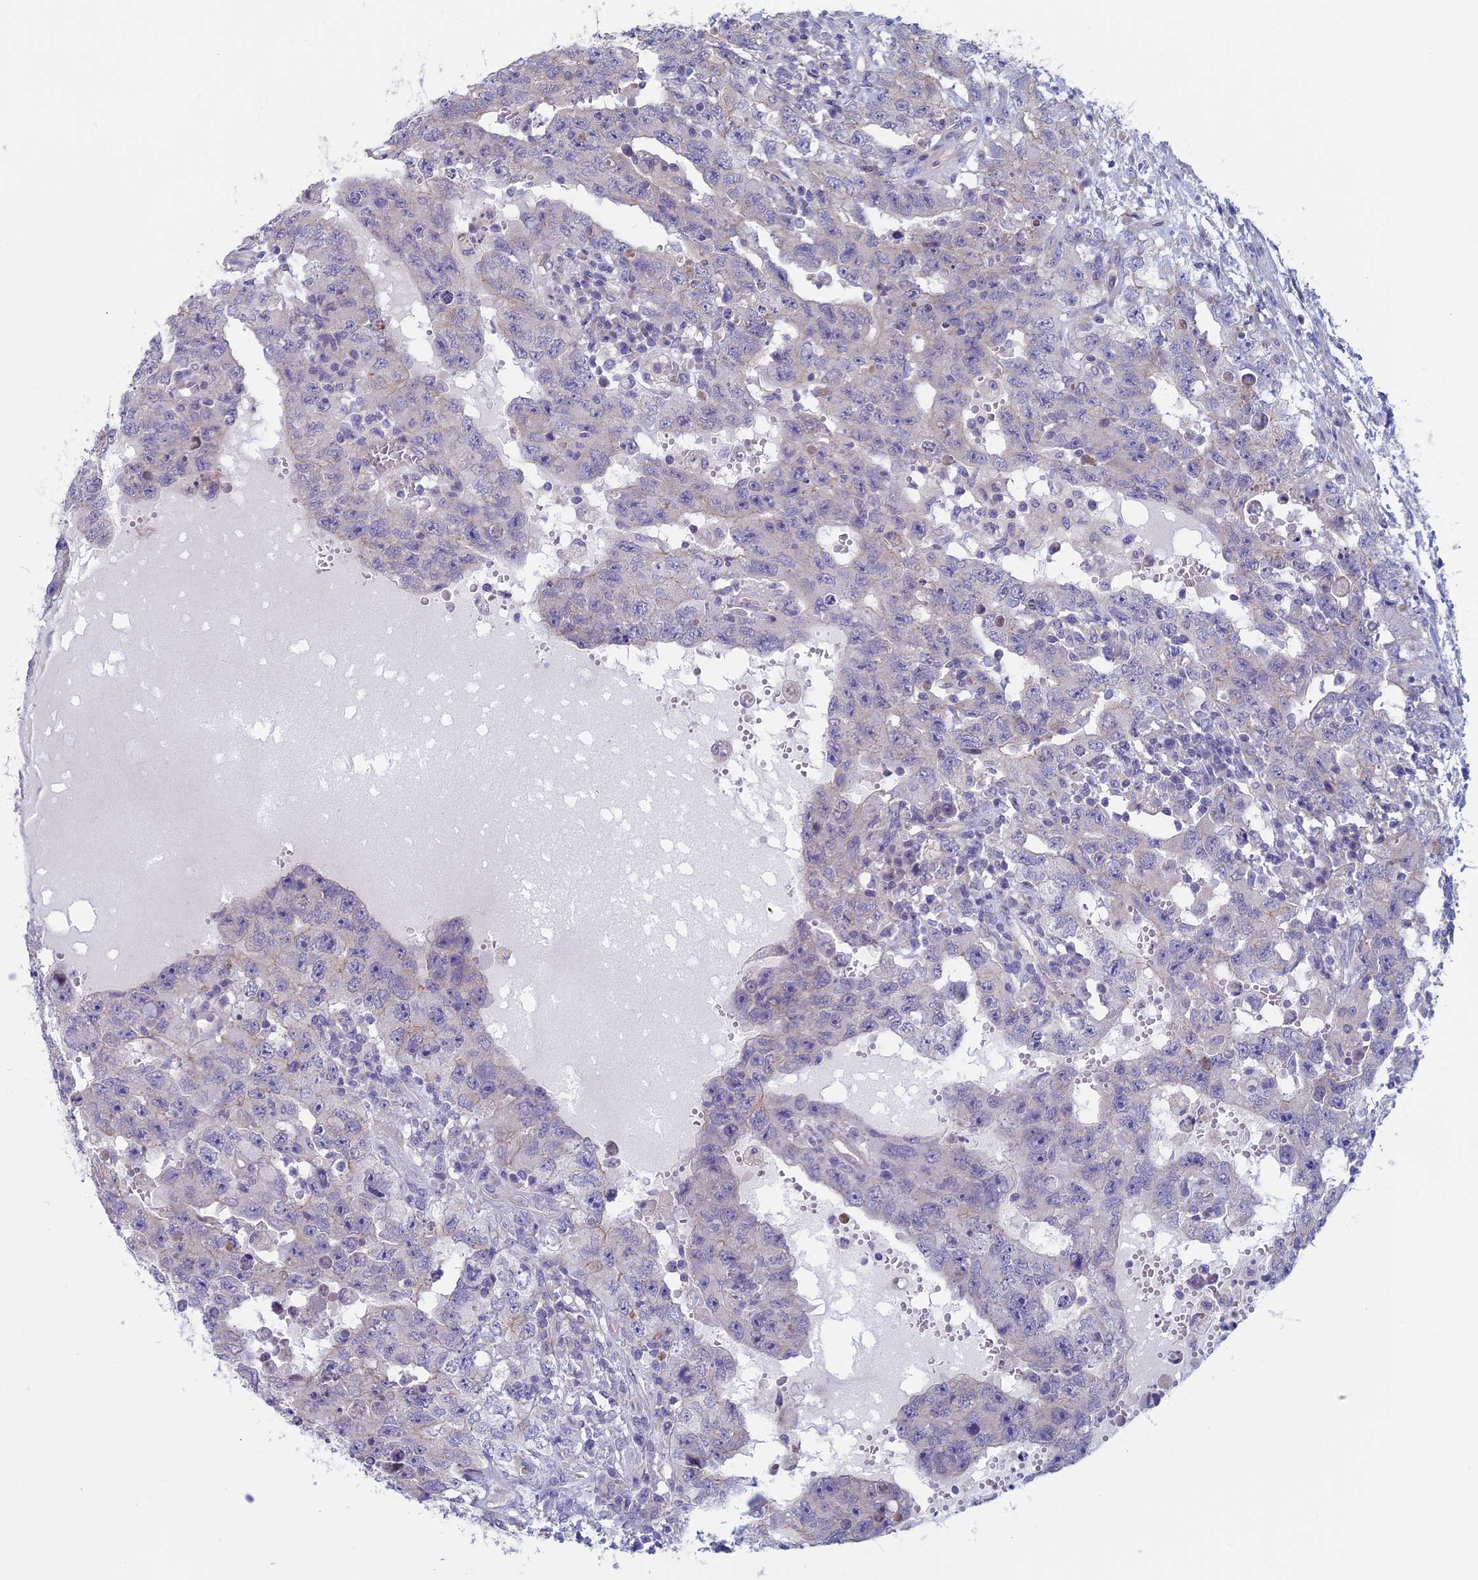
{"staining": {"intensity": "negative", "quantity": "none", "location": "none"}, "tissue": "testis cancer", "cell_type": "Tumor cells", "image_type": "cancer", "snomed": [{"axis": "morphology", "description": "Carcinoma, Embryonal, NOS"}, {"axis": "topography", "description": "Testis"}], "caption": "Immunohistochemistry of human testis cancer (embryonal carcinoma) exhibits no staining in tumor cells.", "gene": "CNOT6L", "patient": {"sex": "male", "age": 26}}